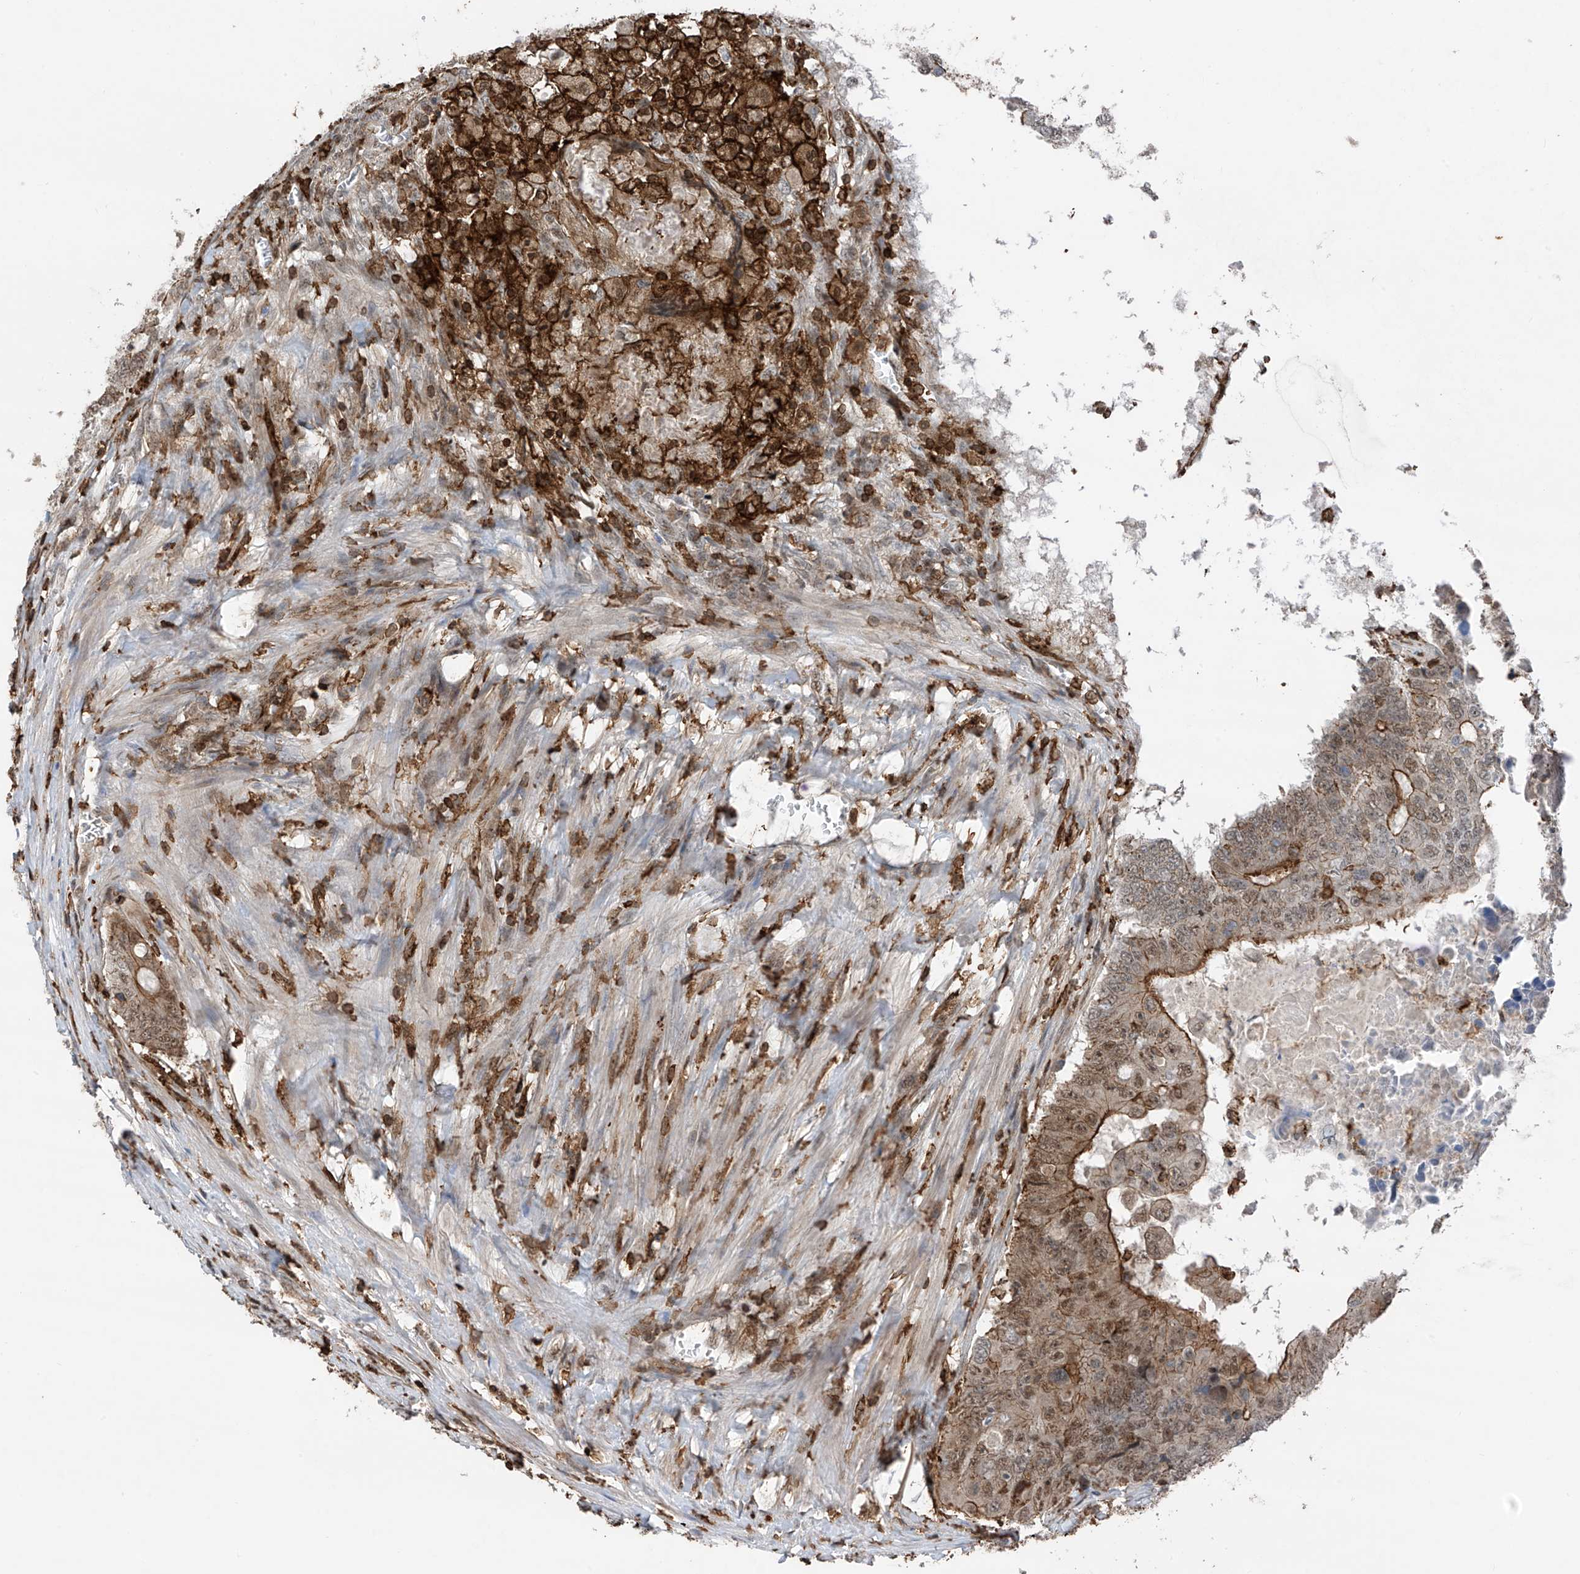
{"staining": {"intensity": "moderate", "quantity": ">75%", "location": "cytoplasmic/membranous,nuclear"}, "tissue": "colorectal cancer", "cell_type": "Tumor cells", "image_type": "cancer", "snomed": [{"axis": "morphology", "description": "Adenocarcinoma, NOS"}, {"axis": "topography", "description": "Colon"}], "caption": "A brown stain labels moderate cytoplasmic/membranous and nuclear positivity of a protein in human adenocarcinoma (colorectal) tumor cells.", "gene": "MICAL1", "patient": {"sex": "male", "age": 87}}